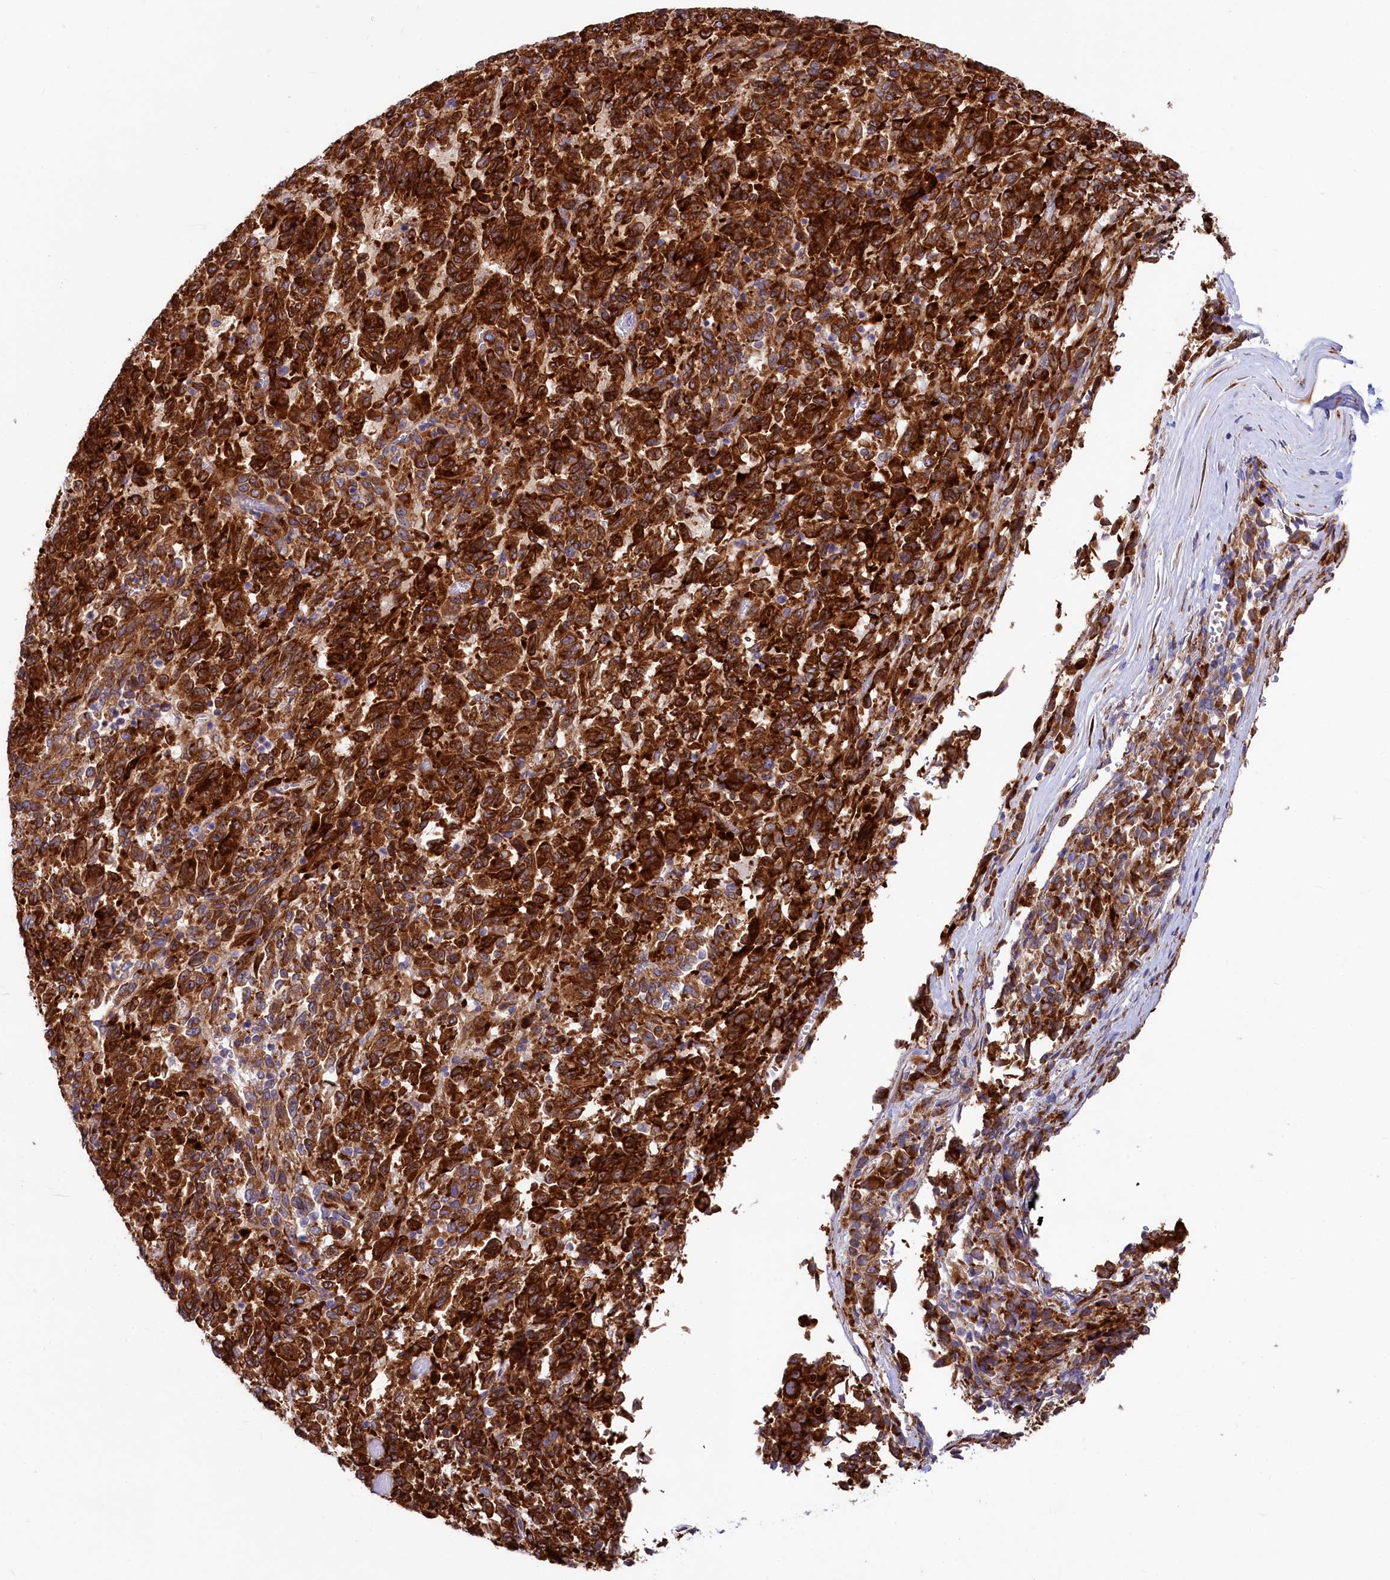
{"staining": {"intensity": "strong", "quantity": ">75%", "location": "cytoplasmic/membranous"}, "tissue": "melanoma", "cell_type": "Tumor cells", "image_type": "cancer", "snomed": [{"axis": "morphology", "description": "Malignant melanoma, Metastatic site"}, {"axis": "topography", "description": "Lung"}], "caption": "IHC of melanoma exhibits high levels of strong cytoplasmic/membranous expression in about >75% of tumor cells. Nuclei are stained in blue.", "gene": "CHID1", "patient": {"sex": "male", "age": 64}}